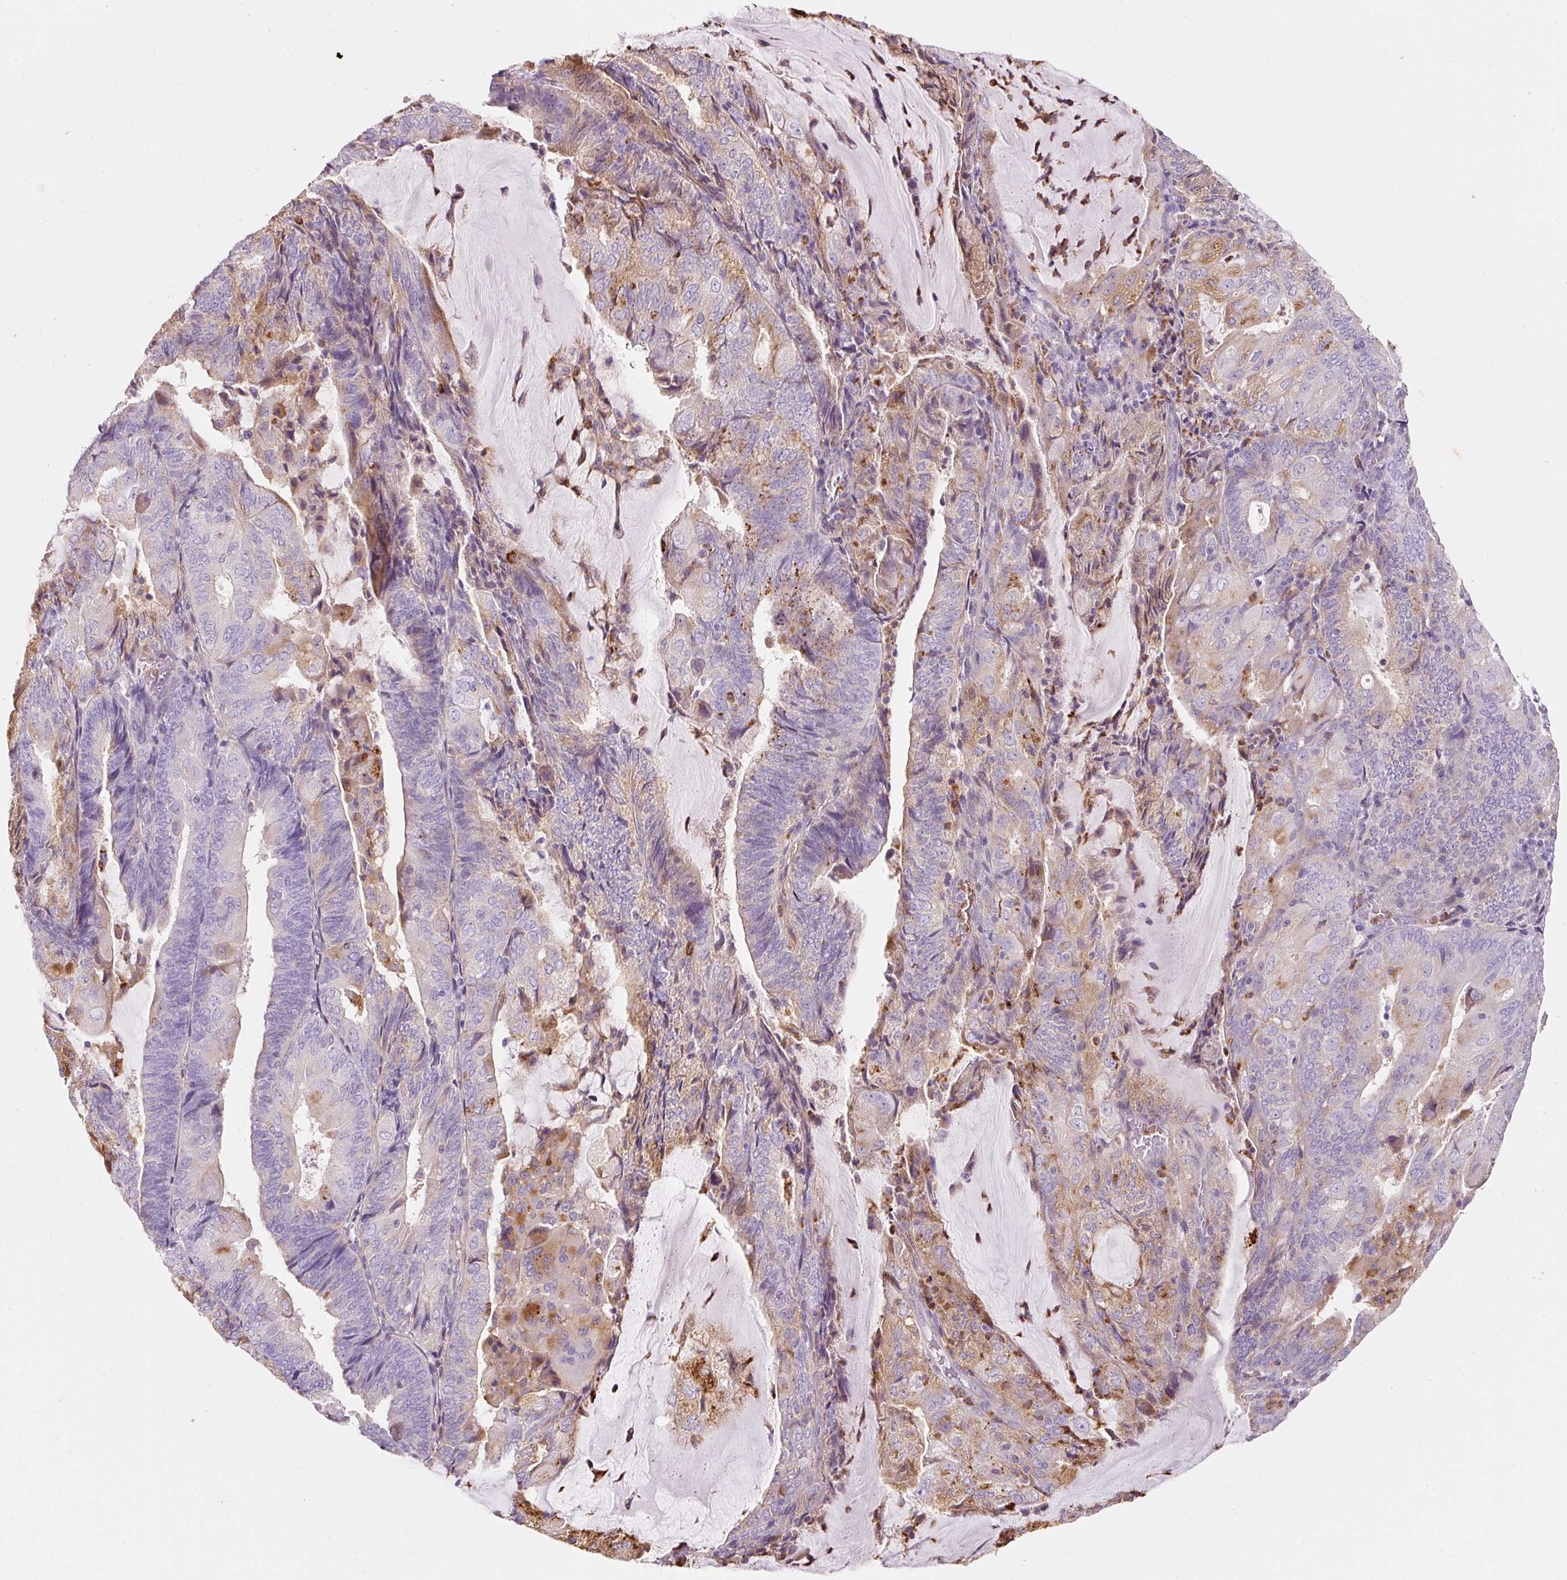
{"staining": {"intensity": "moderate", "quantity": "<25%", "location": "cytoplasmic/membranous"}, "tissue": "endometrial cancer", "cell_type": "Tumor cells", "image_type": "cancer", "snomed": [{"axis": "morphology", "description": "Adenocarcinoma, NOS"}, {"axis": "topography", "description": "Endometrium"}], "caption": "This is a photomicrograph of immunohistochemistry staining of adenocarcinoma (endometrial), which shows moderate expression in the cytoplasmic/membranous of tumor cells.", "gene": "TMC8", "patient": {"sex": "female", "age": 81}}